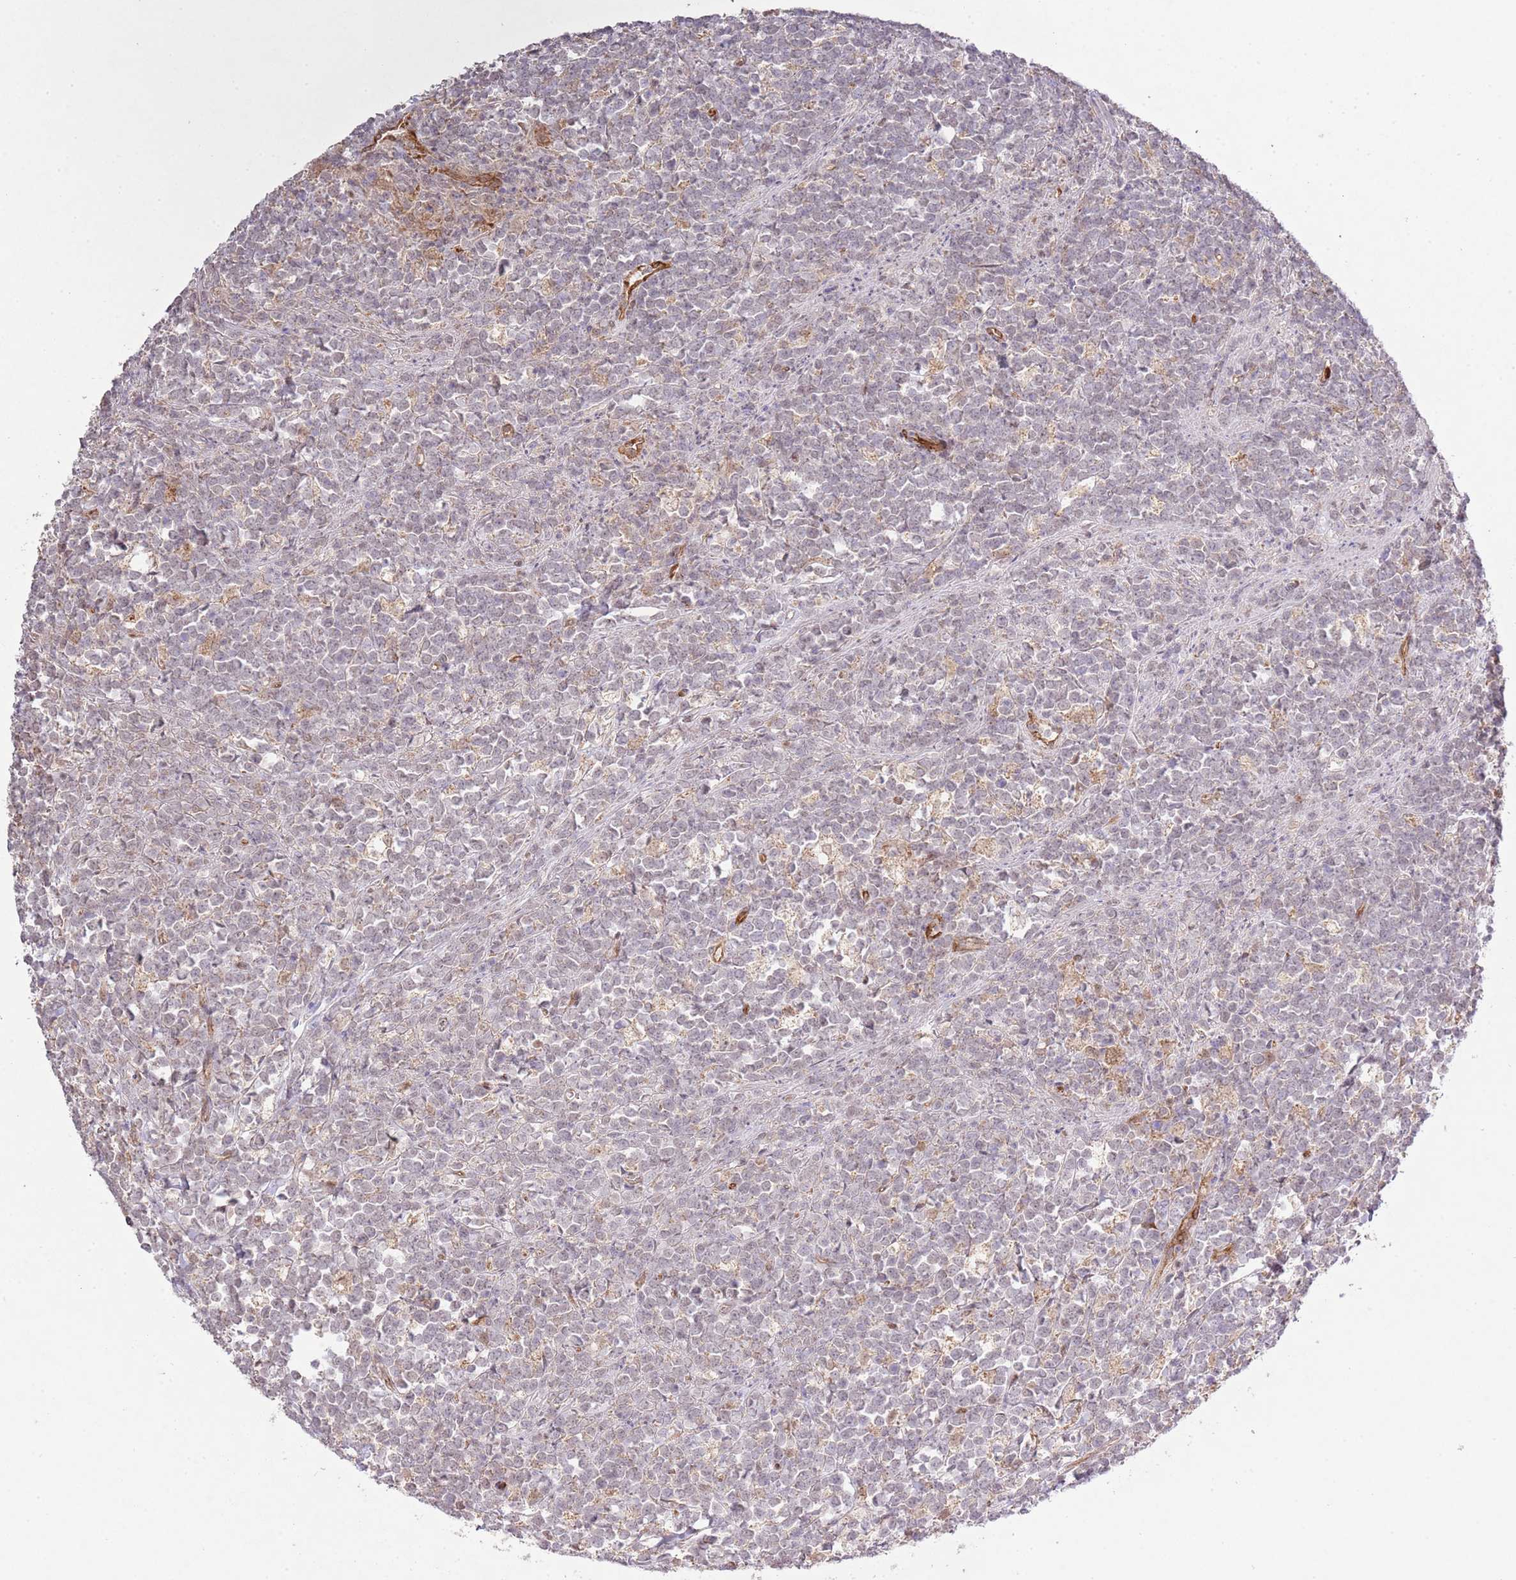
{"staining": {"intensity": "negative", "quantity": "none", "location": "none"}, "tissue": "lymphoma", "cell_type": "Tumor cells", "image_type": "cancer", "snomed": [{"axis": "morphology", "description": "Malignant lymphoma, non-Hodgkin's type, High grade"}, {"axis": "topography", "description": "Small intestine"}, {"axis": "topography", "description": "Colon"}], "caption": "Human lymphoma stained for a protein using IHC shows no expression in tumor cells.", "gene": "IVD", "patient": {"sex": "male", "age": 8}}